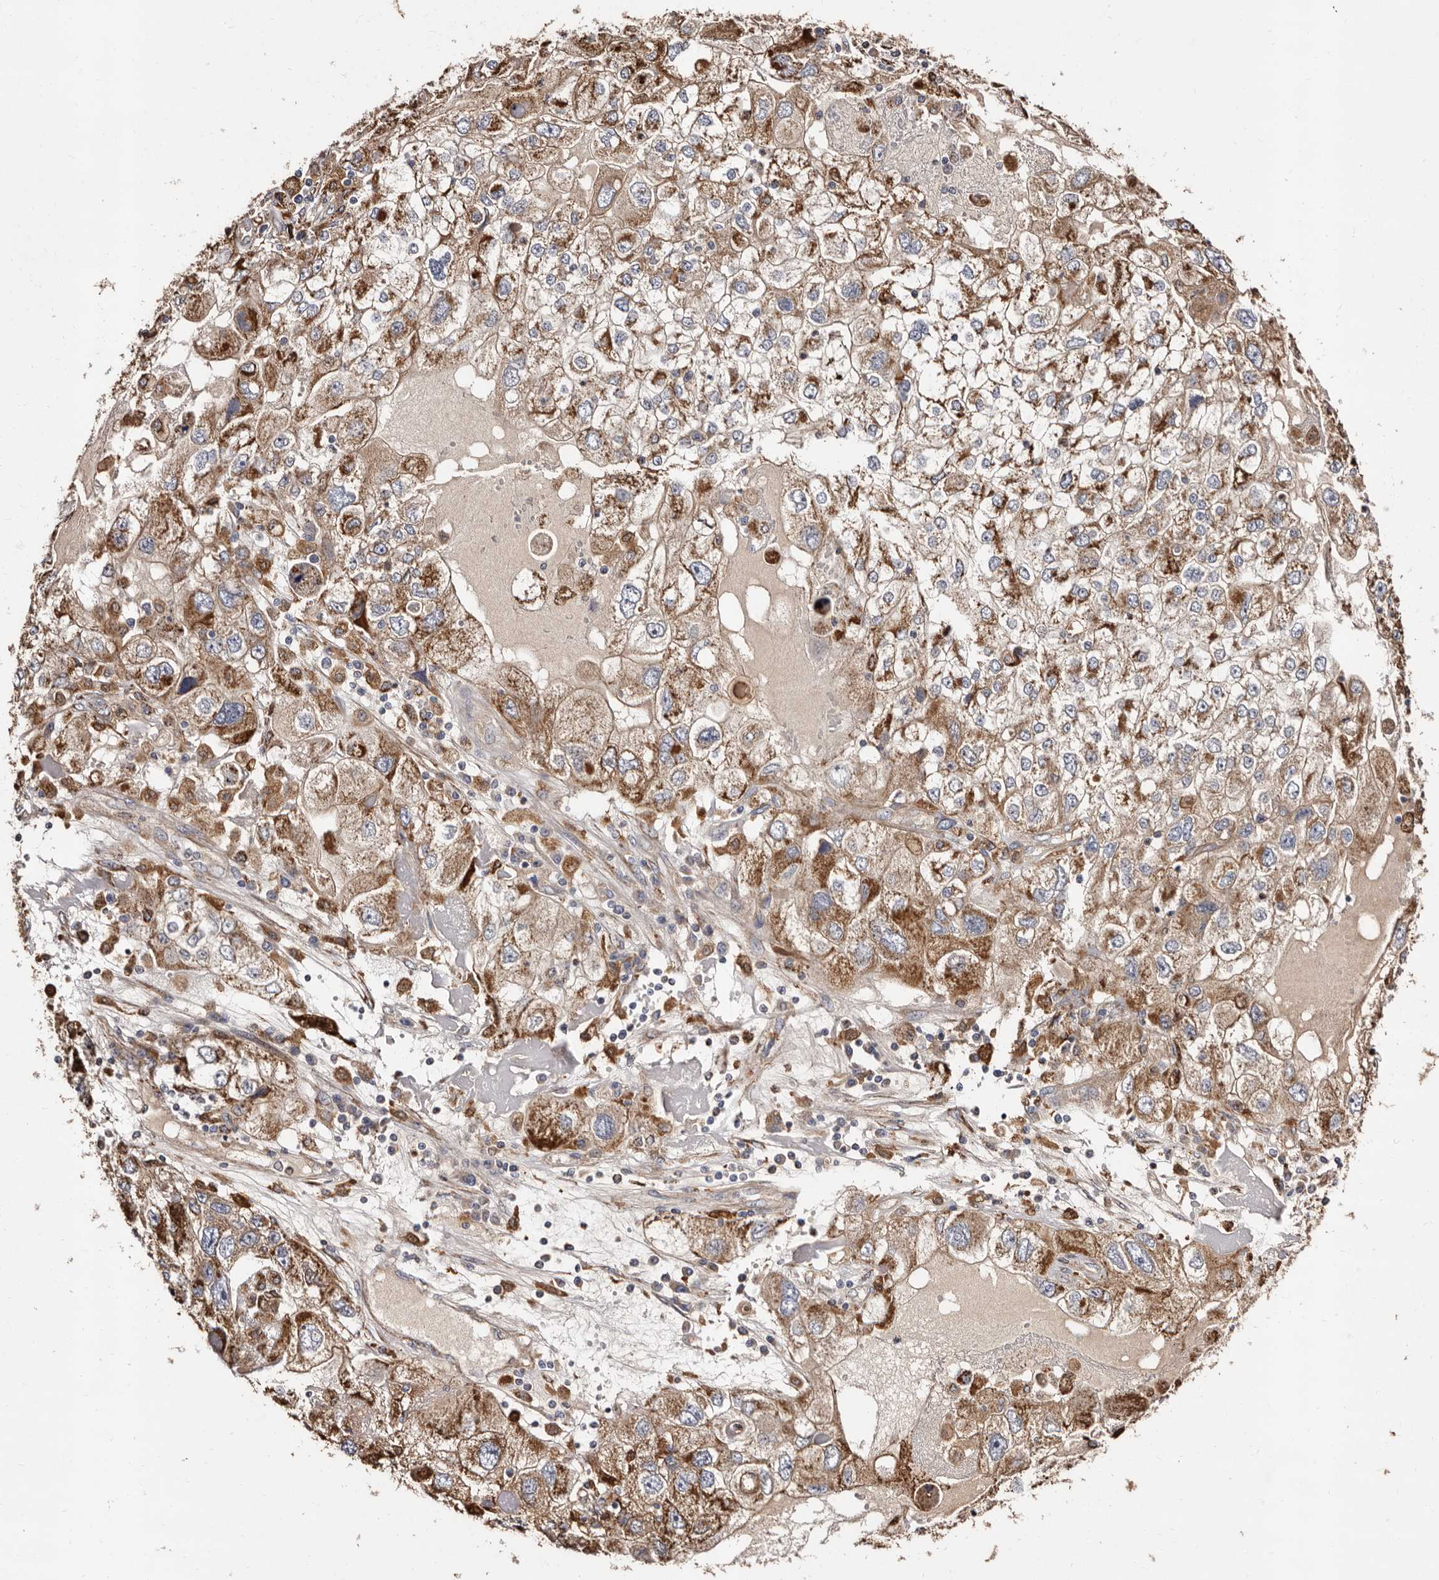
{"staining": {"intensity": "moderate", "quantity": ">75%", "location": "cytoplasmic/membranous"}, "tissue": "endometrial cancer", "cell_type": "Tumor cells", "image_type": "cancer", "snomed": [{"axis": "morphology", "description": "Adenocarcinoma, NOS"}, {"axis": "topography", "description": "Endometrium"}], "caption": "Brown immunohistochemical staining in endometrial adenocarcinoma shows moderate cytoplasmic/membranous positivity in approximately >75% of tumor cells. (DAB (3,3'-diaminobenzidine) IHC with brightfield microscopy, high magnification).", "gene": "LUZP1", "patient": {"sex": "female", "age": 49}}